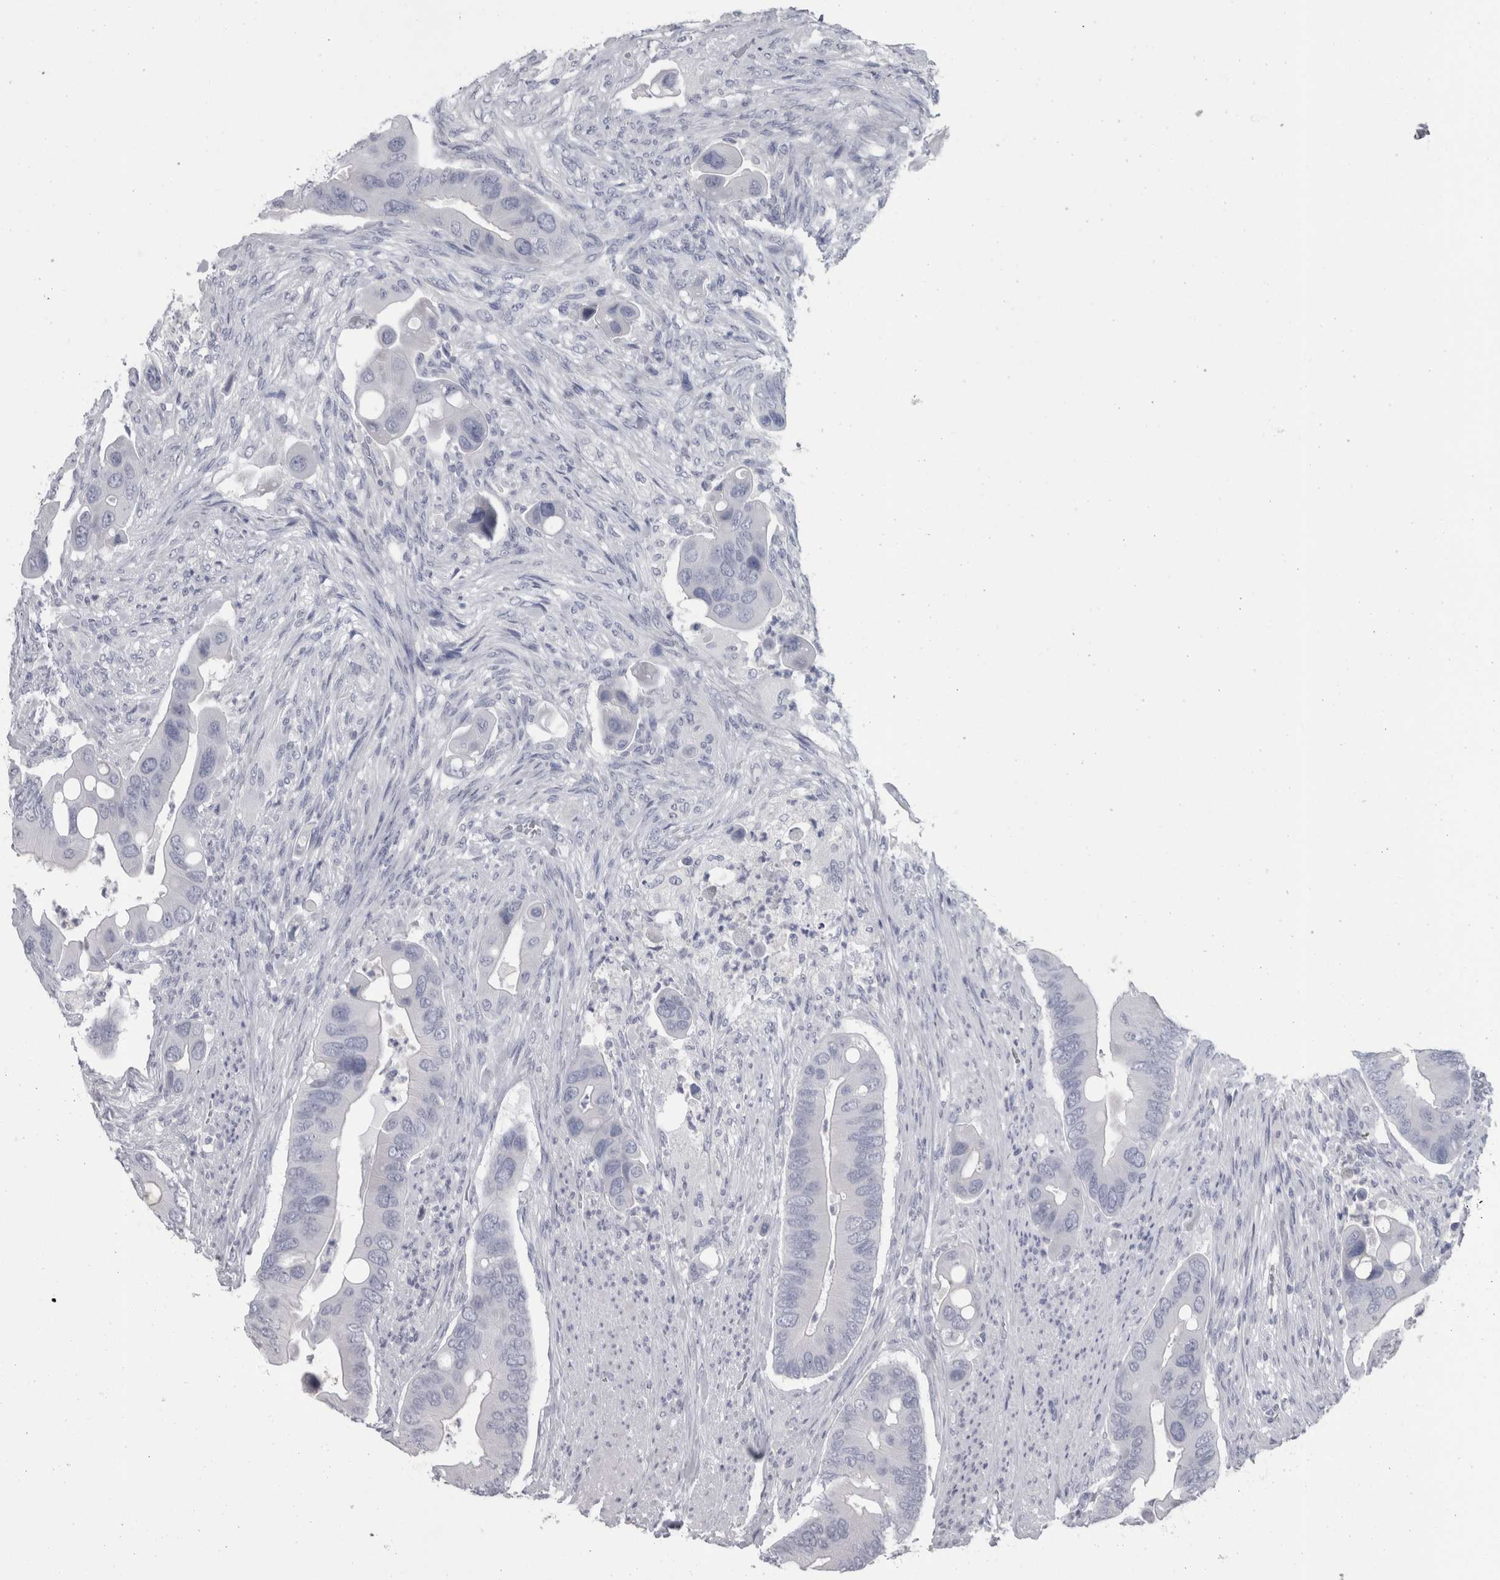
{"staining": {"intensity": "negative", "quantity": "none", "location": "none"}, "tissue": "colorectal cancer", "cell_type": "Tumor cells", "image_type": "cancer", "snomed": [{"axis": "morphology", "description": "Adenocarcinoma, NOS"}, {"axis": "topography", "description": "Rectum"}], "caption": "Immunohistochemistry (IHC) of colorectal cancer reveals no expression in tumor cells.", "gene": "PTH", "patient": {"sex": "female", "age": 57}}